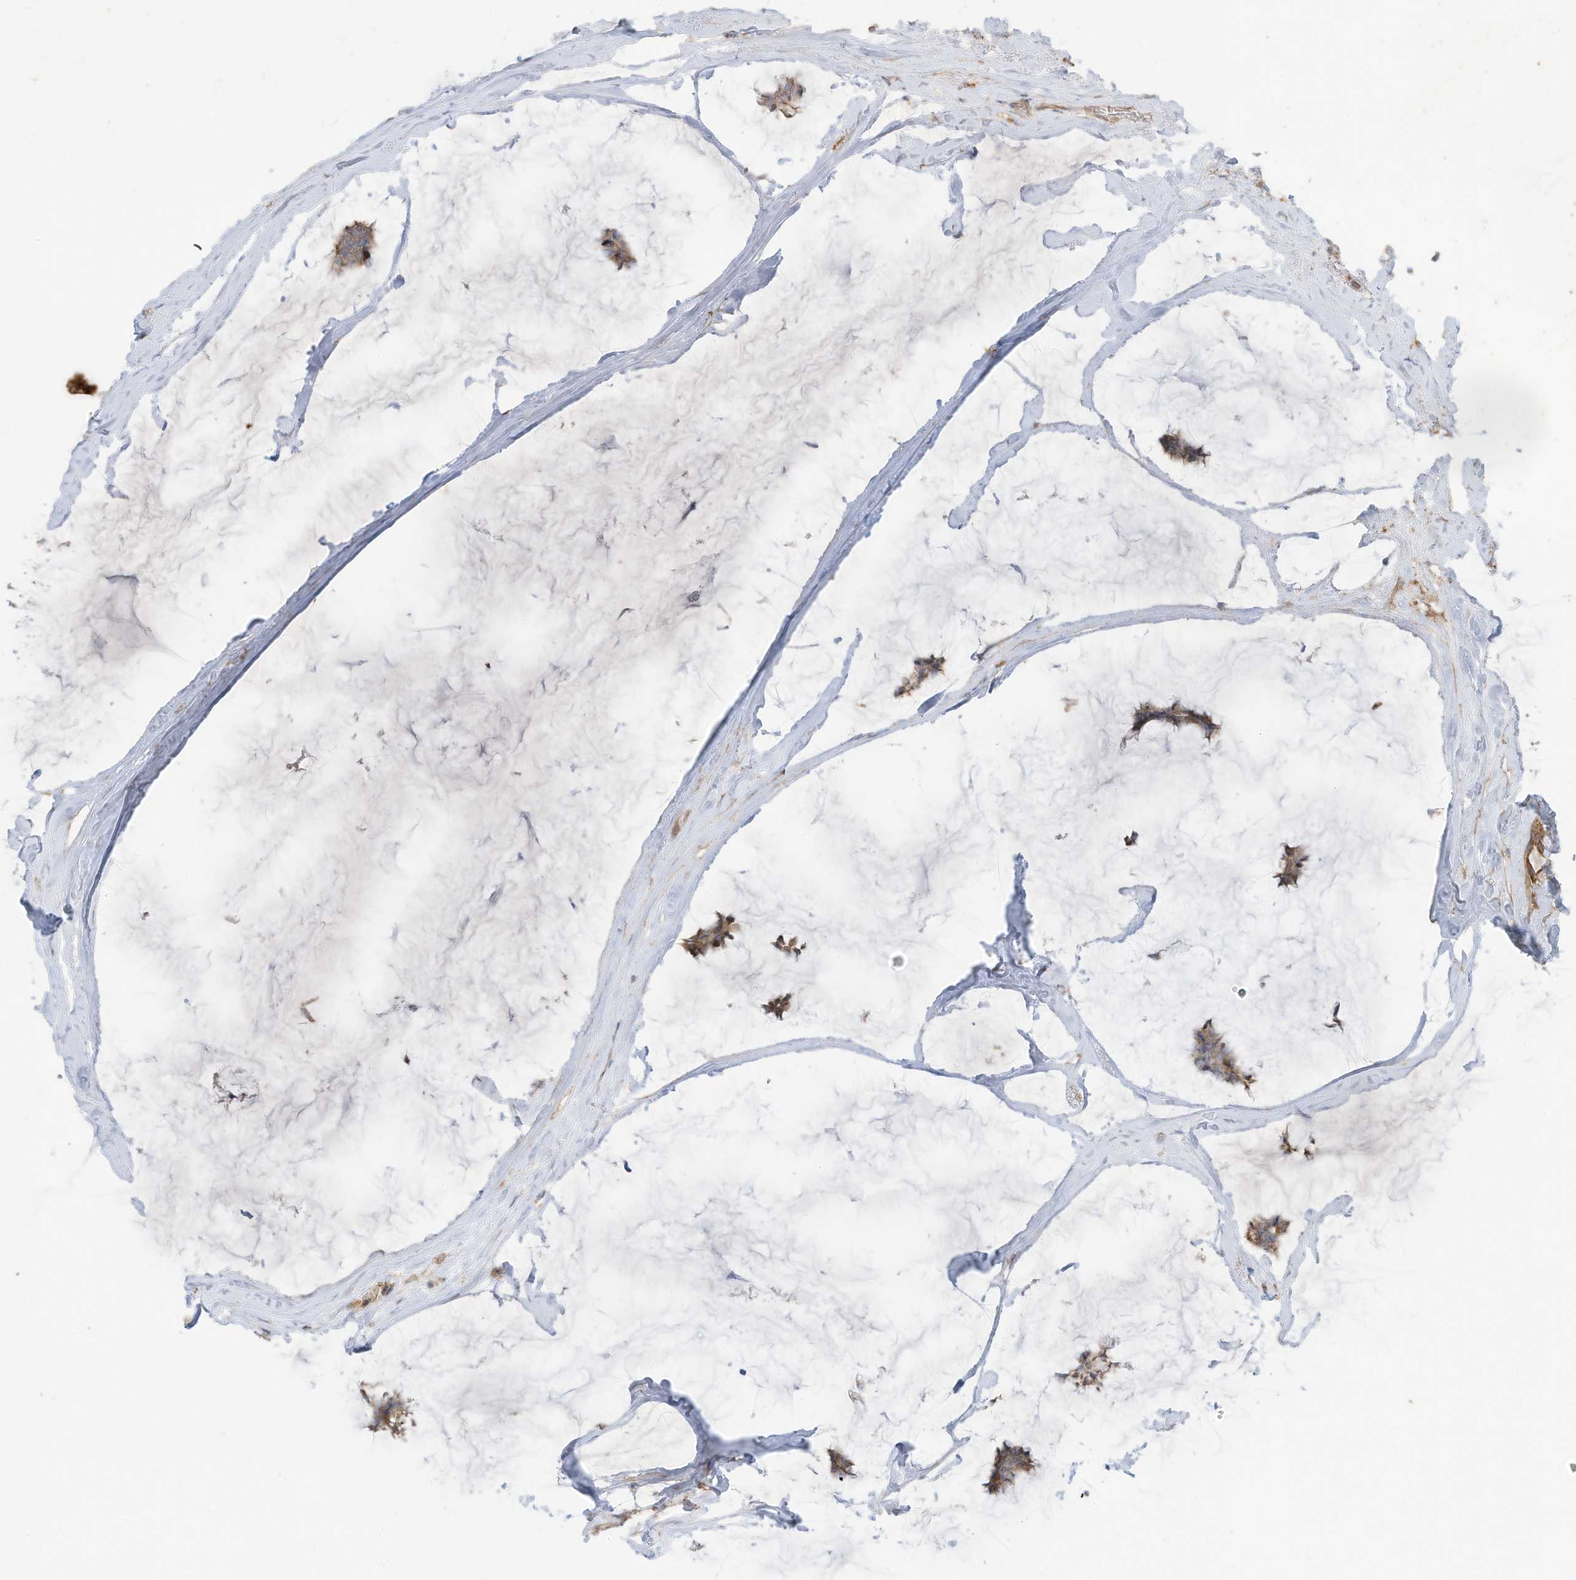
{"staining": {"intensity": "moderate", "quantity": ">75%", "location": "cytoplasmic/membranous"}, "tissue": "breast cancer", "cell_type": "Tumor cells", "image_type": "cancer", "snomed": [{"axis": "morphology", "description": "Duct carcinoma"}, {"axis": "topography", "description": "Breast"}], "caption": "DAB (3,3'-diaminobenzidine) immunohistochemical staining of breast cancer exhibits moderate cytoplasmic/membranous protein expression in about >75% of tumor cells. The protein of interest is stained brown, and the nuclei are stained in blue (DAB (3,3'-diaminobenzidine) IHC with brightfield microscopy, high magnification).", "gene": "CGAS", "patient": {"sex": "female", "age": 93}}